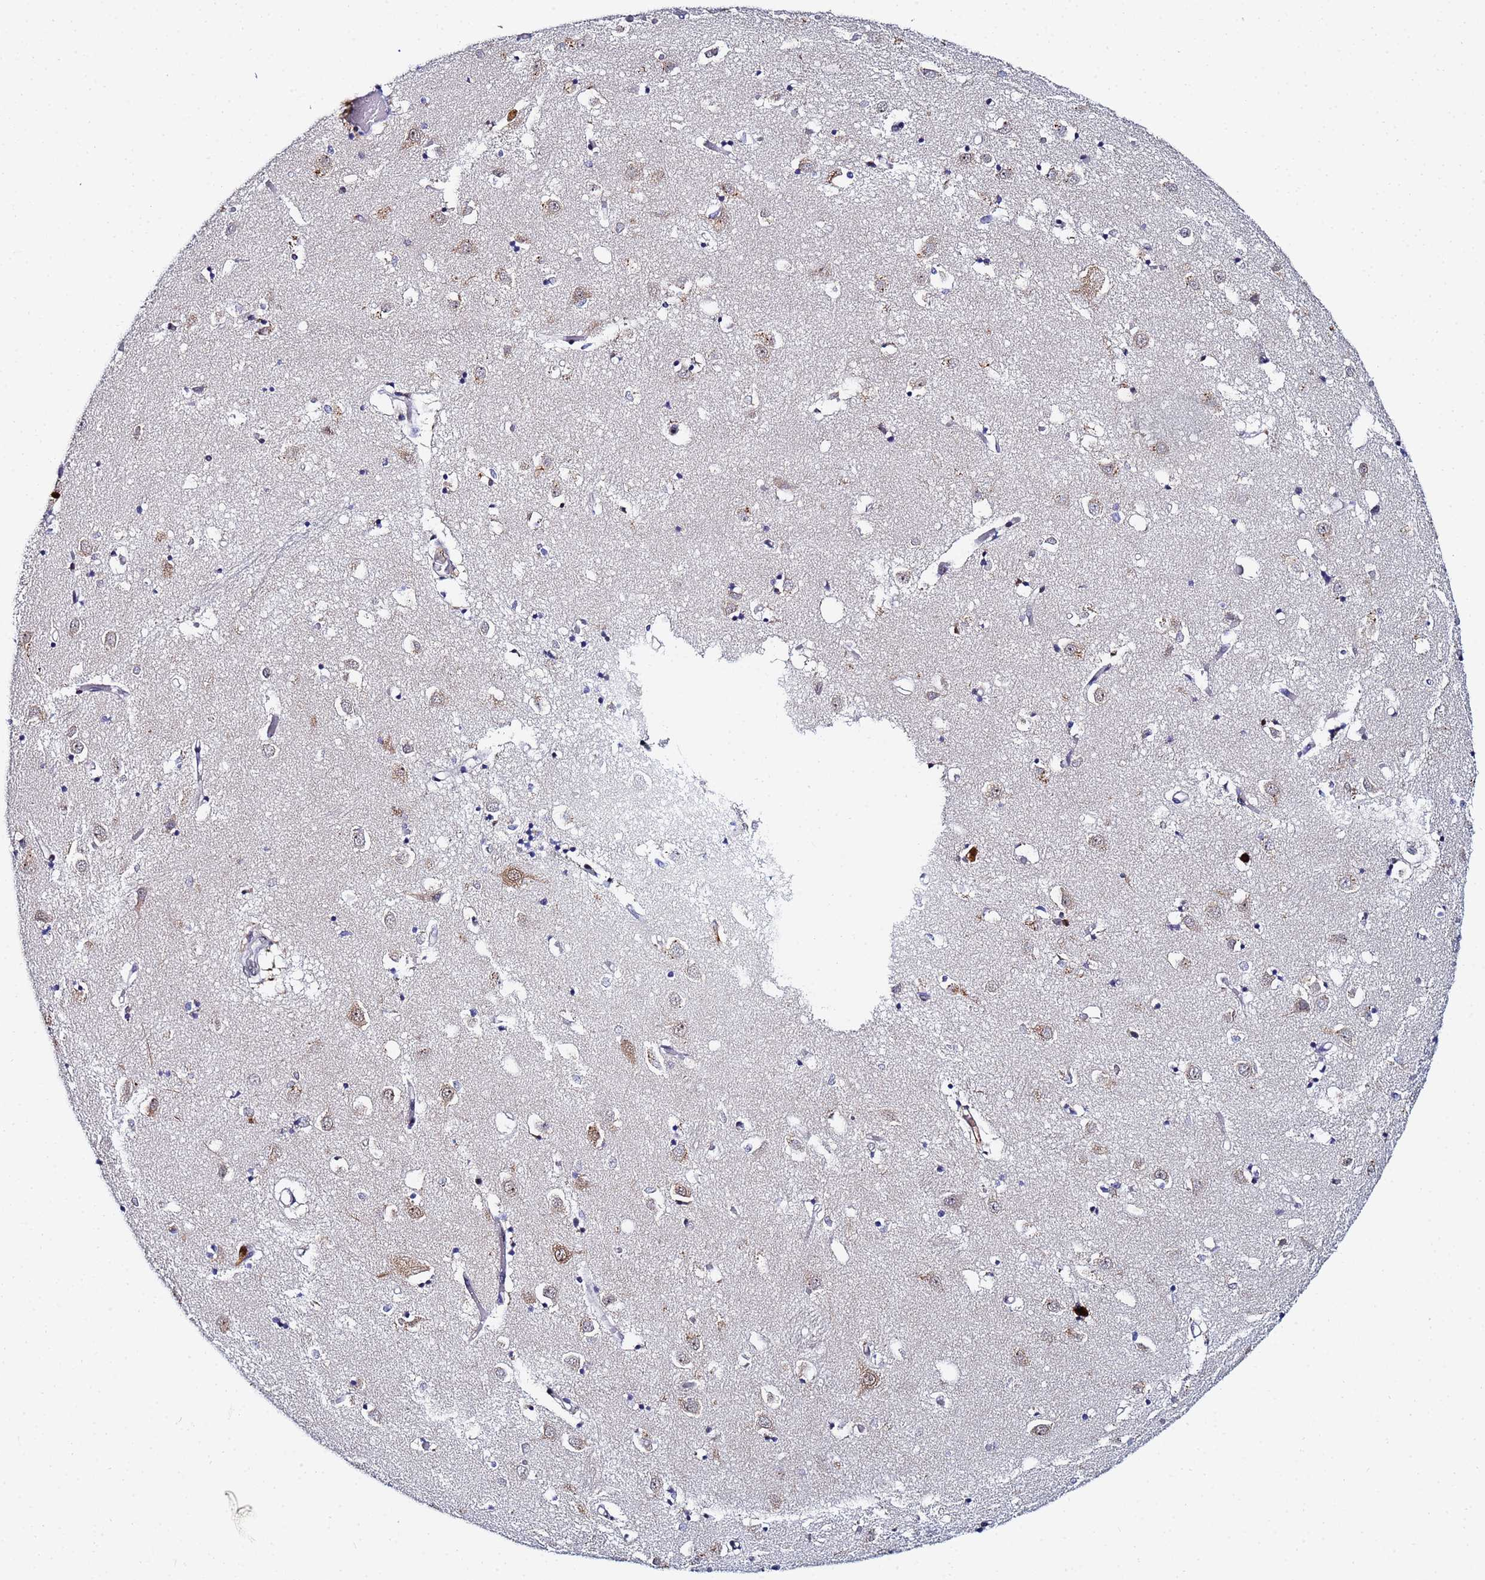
{"staining": {"intensity": "negative", "quantity": "none", "location": "none"}, "tissue": "caudate", "cell_type": "Glial cells", "image_type": "normal", "snomed": [{"axis": "morphology", "description": "Normal tissue, NOS"}, {"axis": "topography", "description": "Lateral ventricle wall"}], "caption": "Glial cells are negative for brown protein staining in normal caudate.", "gene": "MTCL1", "patient": {"sex": "male", "age": 70}}